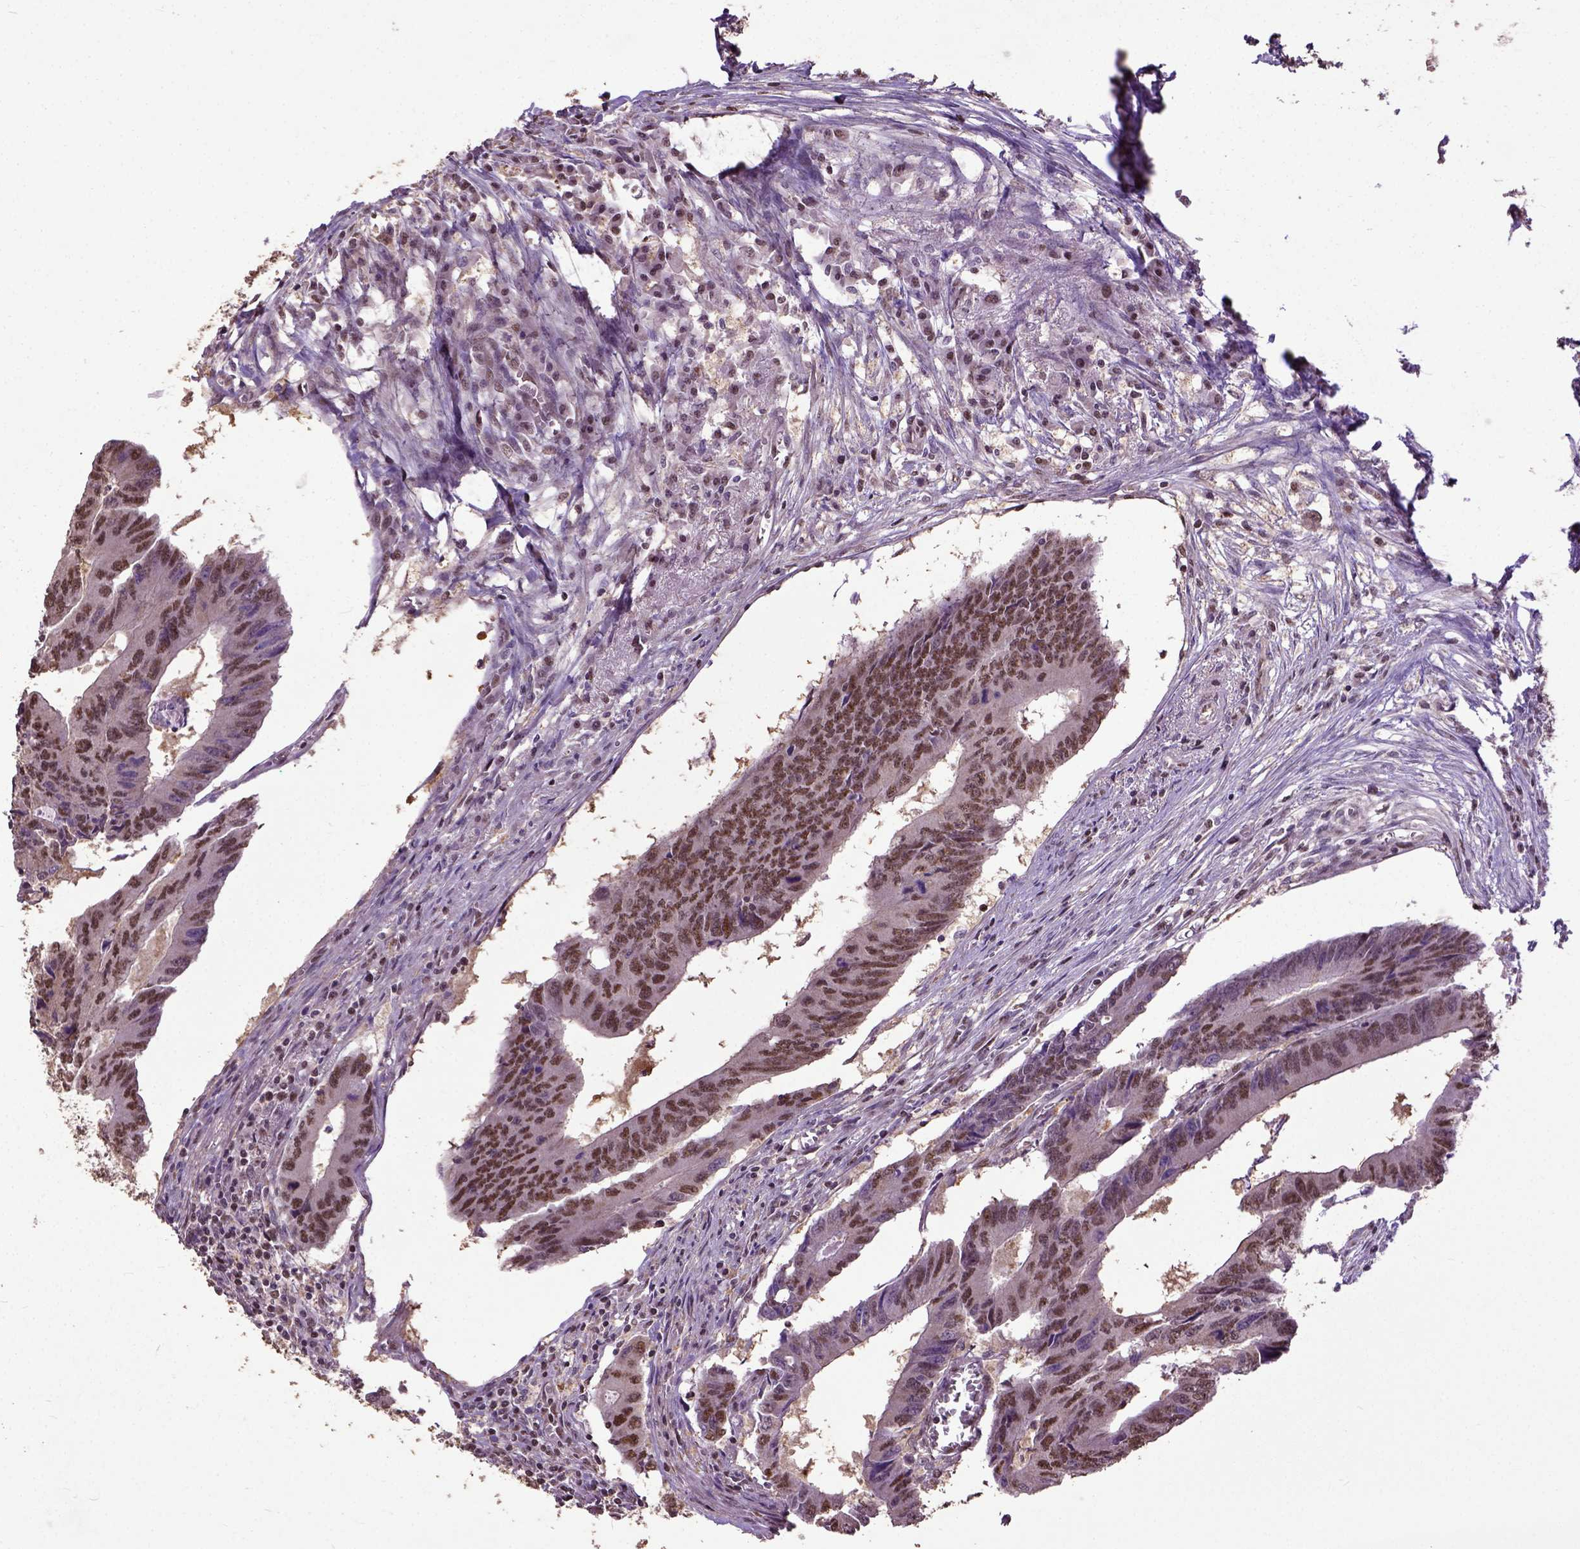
{"staining": {"intensity": "moderate", "quantity": ">75%", "location": "nuclear"}, "tissue": "colorectal cancer", "cell_type": "Tumor cells", "image_type": "cancer", "snomed": [{"axis": "morphology", "description": "Adenocarcinoma, NOS"}, {"axis": "topography", "description": "Colon"}], "caption": "A high-resolution photomicrograph shows immunohistochemistry (IHC) staining of colorectal cancer, which shows moderate nuclear positivity in about >75% of tumor cells.", "gene": "UBA3", "patient": {"sex": "male", "age": 53}}